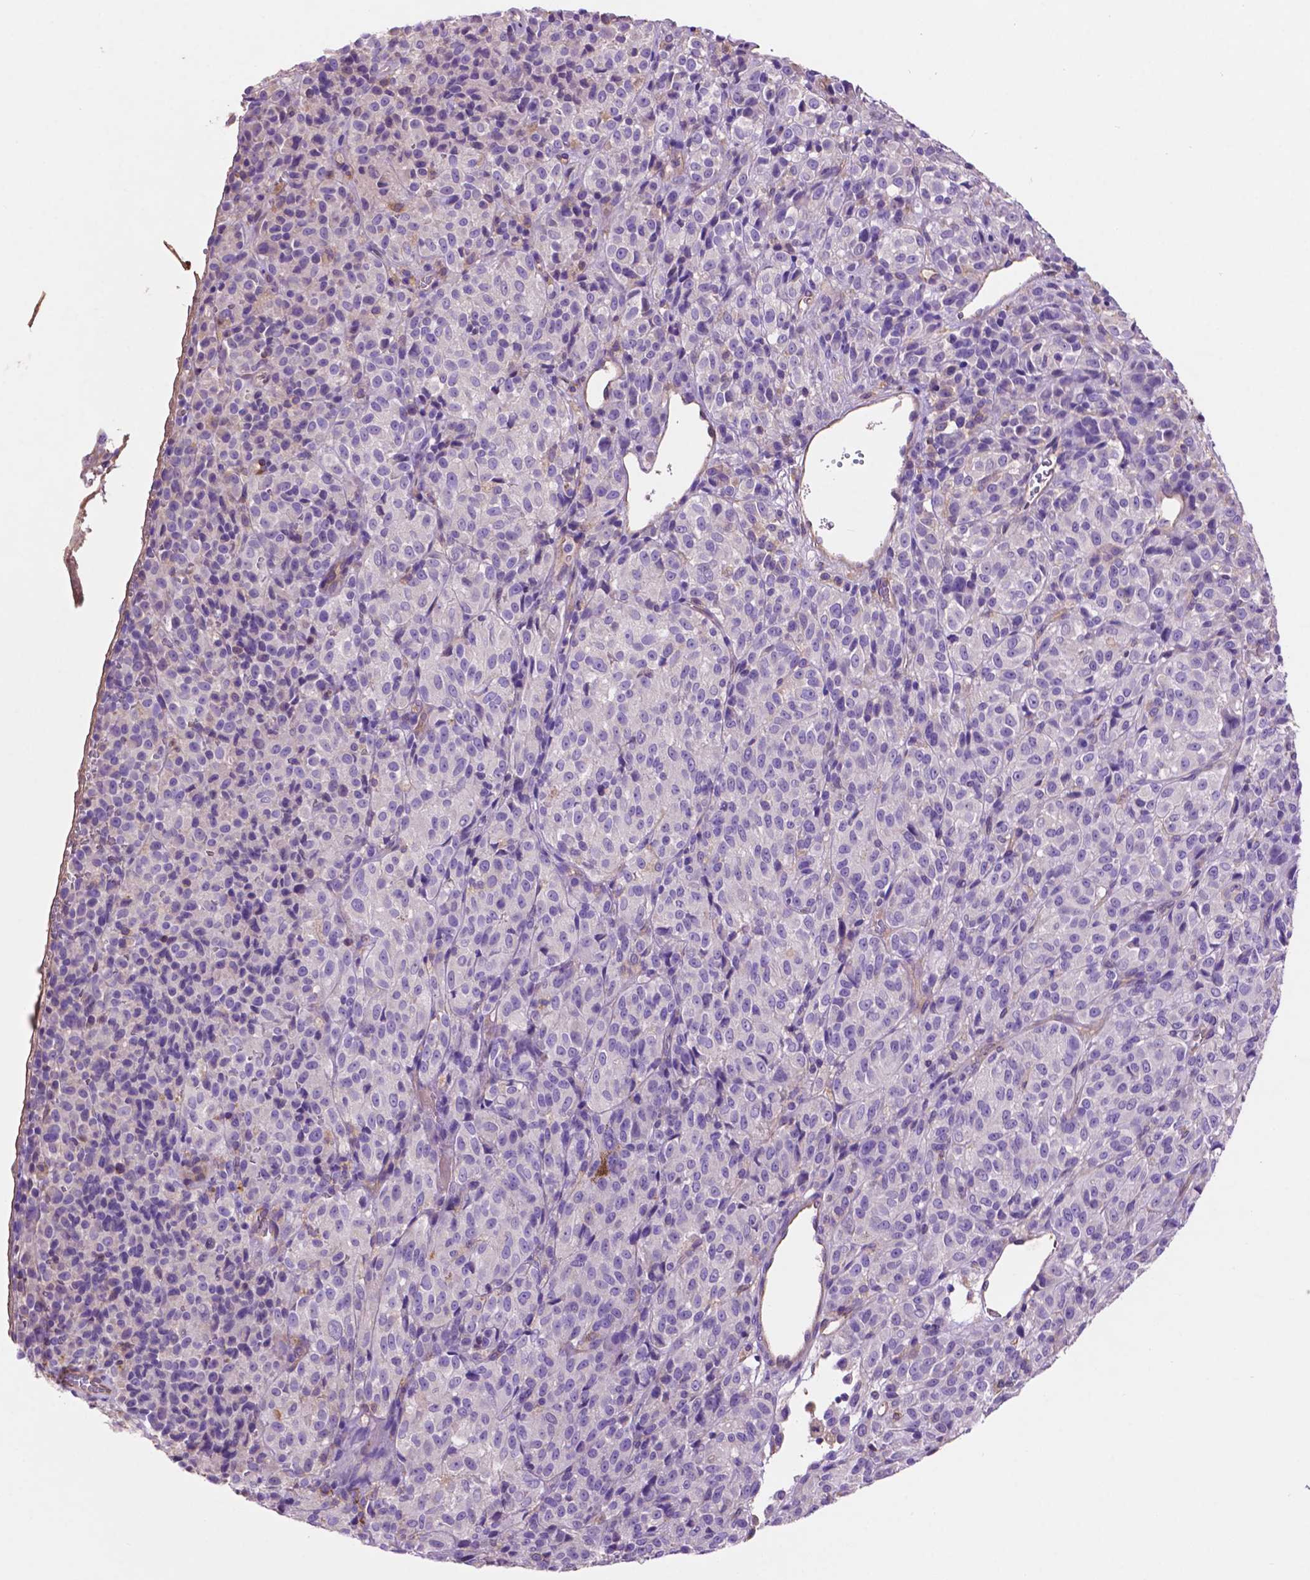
{"staining": {"intensity": "negative", "quantity": "none", "location": "none"}, "tissue": "melanoma", "cell_type": "Tumor cells", "image_type": "cancer", "snomed": [{"axis": "morphology", "description": "Malignant melanoma, Metastatic site"}, {"axis": "topography", "description": "Brain"}], "caption": "DAB (3,3'-diaminobenzidine) immunohistochemical staining of human malignant melanoma (metastatic site) demonstrates no significant expression in tumor cells.", "gene": "GDPD5", "patient": {"sex": "female", "age": 56}}